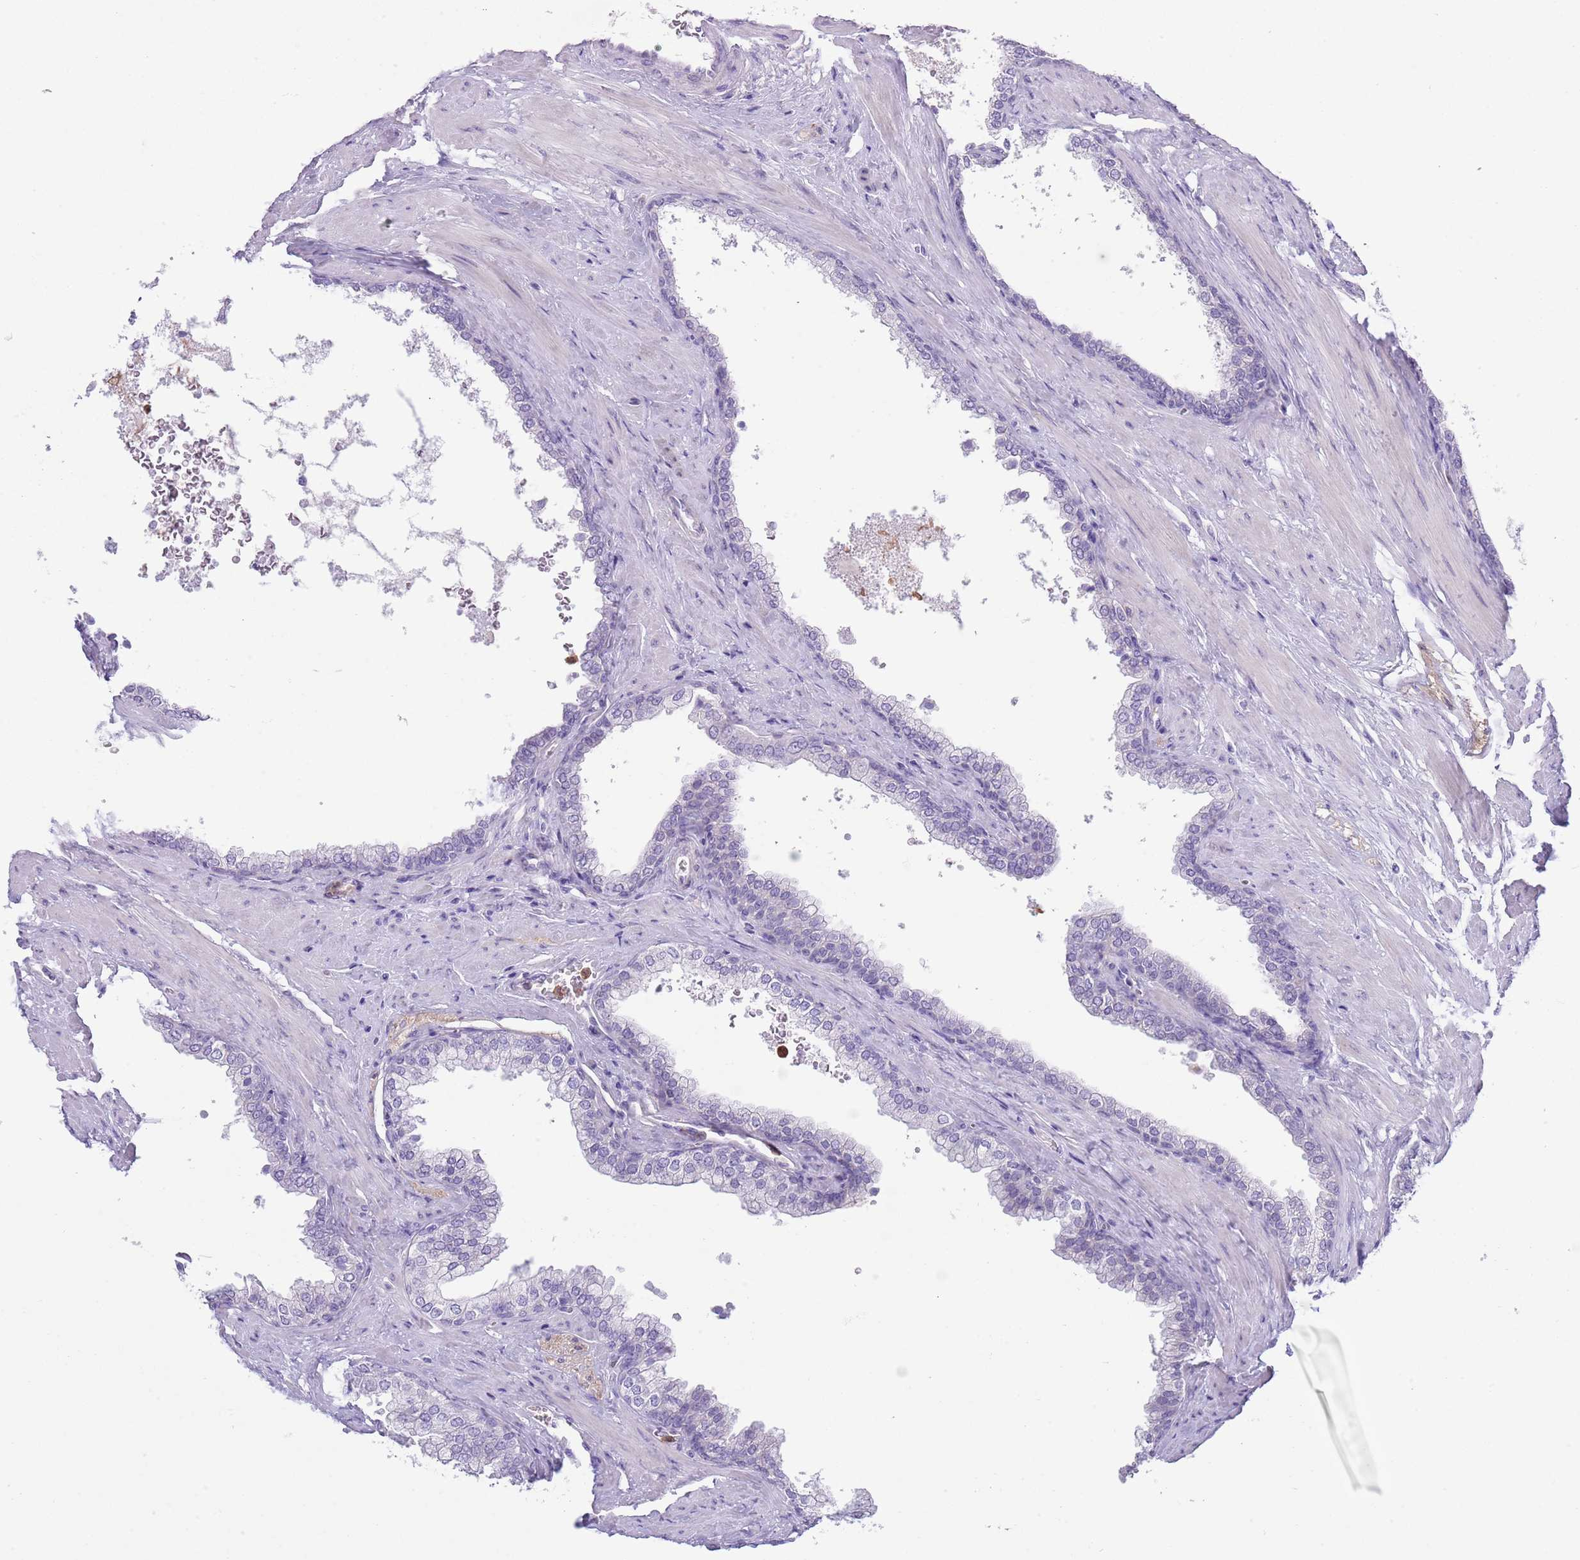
{"staining": {"intensity": "weak", "quantity": "<25%", "location": "cytoplasmic/membranous"}, "tissue": "prostate", "cell_type": "Glandular cells", "image_type": "normal", "snomed": [{"axis": "morphology", "description": "Normal tissue, NOS"}, {"axis": "morphology", "description": "Urothelial carcinoma, Low grade"}, {"axis": "topography", "description": "Urinary bladder"}, {"axis": "topography", "description": "Prostate"}], "caption": "Unremarkable prostate was stained to show a protein in brown. There is no significant positivity in glandular cells.", "gene": "ZFP2", "patient": {"sex": "male", "age": 60}}